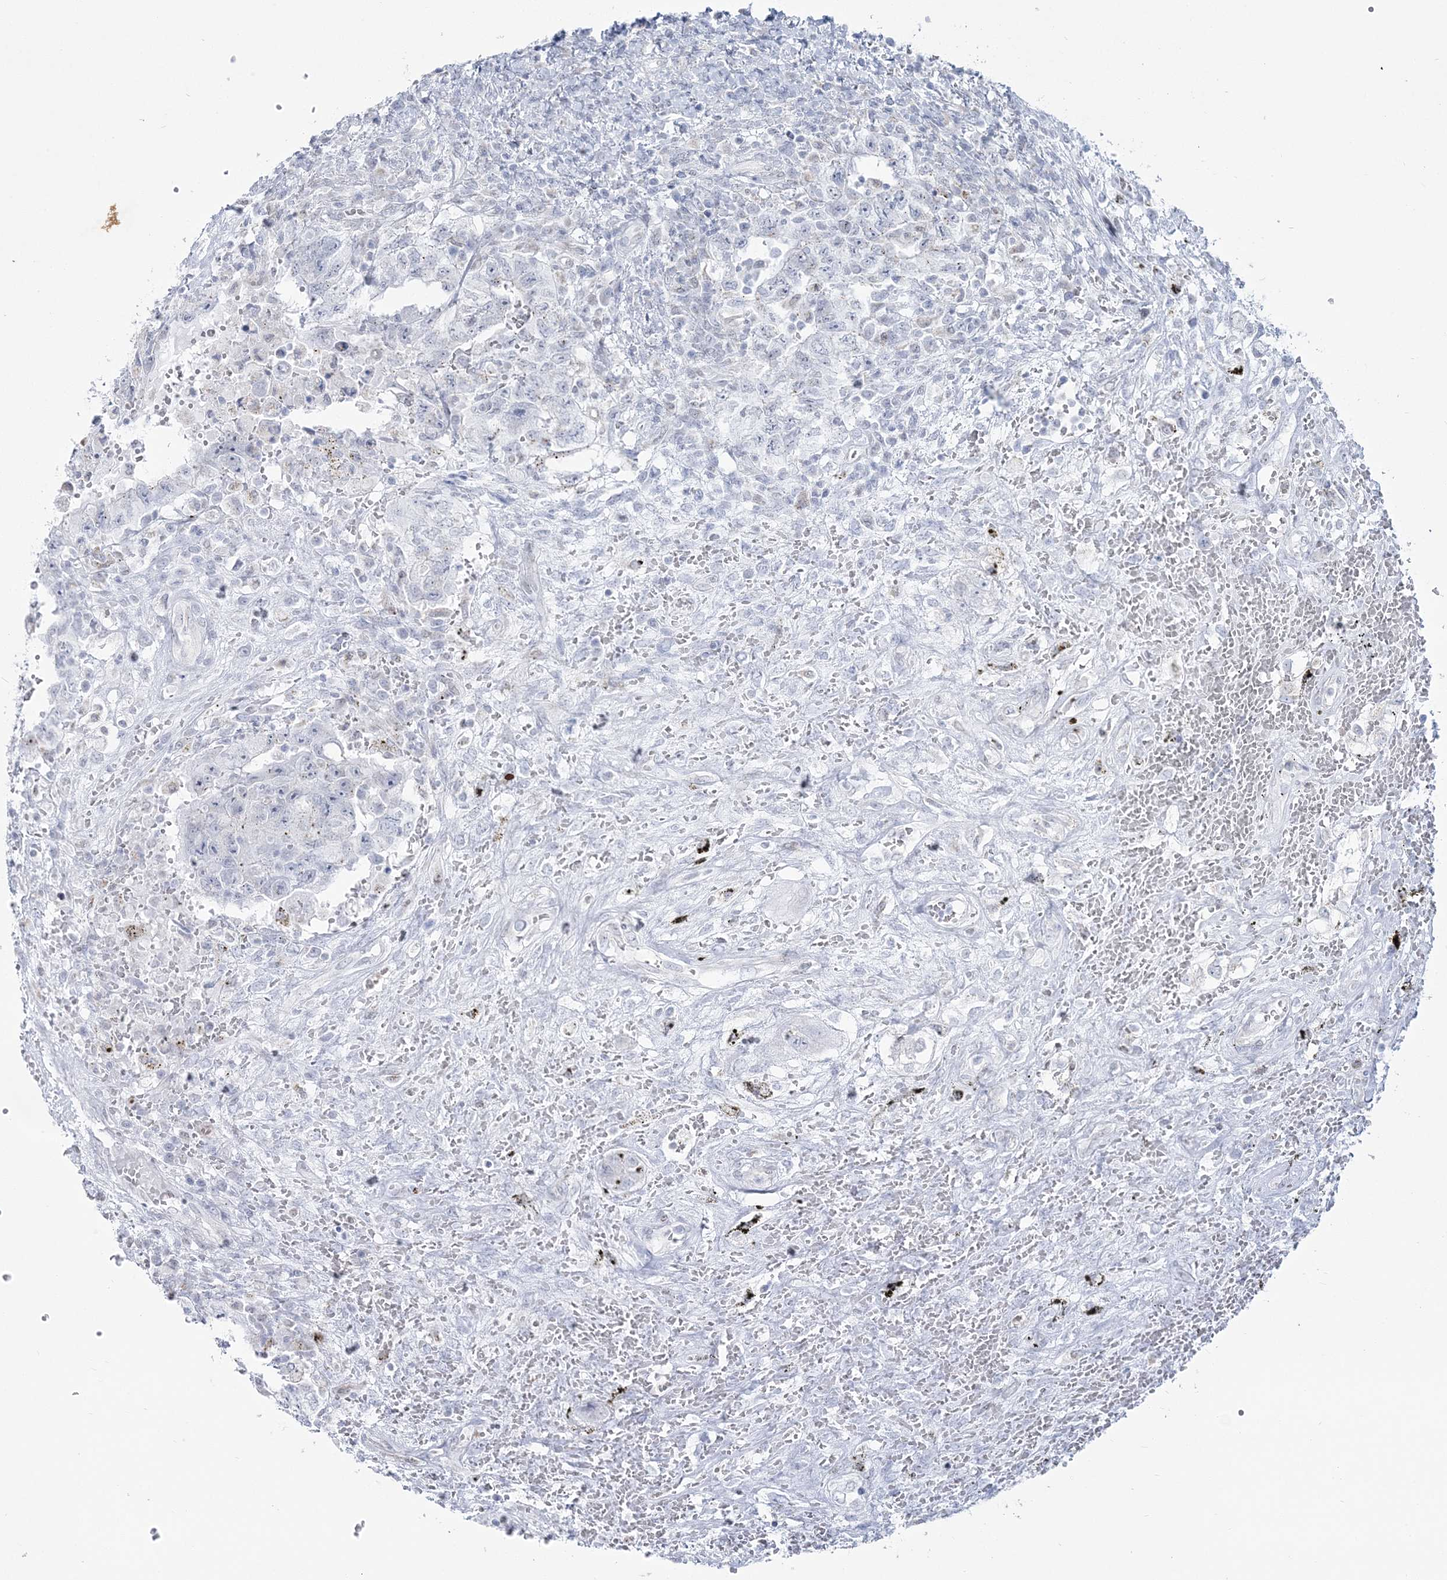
{"staining": {"intensity": "negative", "quantity": "none", "location": "none"}, "tissue": "testis cancer", "cell_type": "Tumor cells", "image_type": "cancer", "snomed": [{"axis": "morphology", "description": "Carcinoma, Embryonal, NOS"}, {"axis": "topography", "description": "Testis"}], "caption": "A high-resolution micrograph shows immunohistochemistry staining of embryonal carcinoma (testis), which reveals no significant expression in tumor cells.", "gene": "ZNF843", "patient": {"sex": "male", "age": 26}}